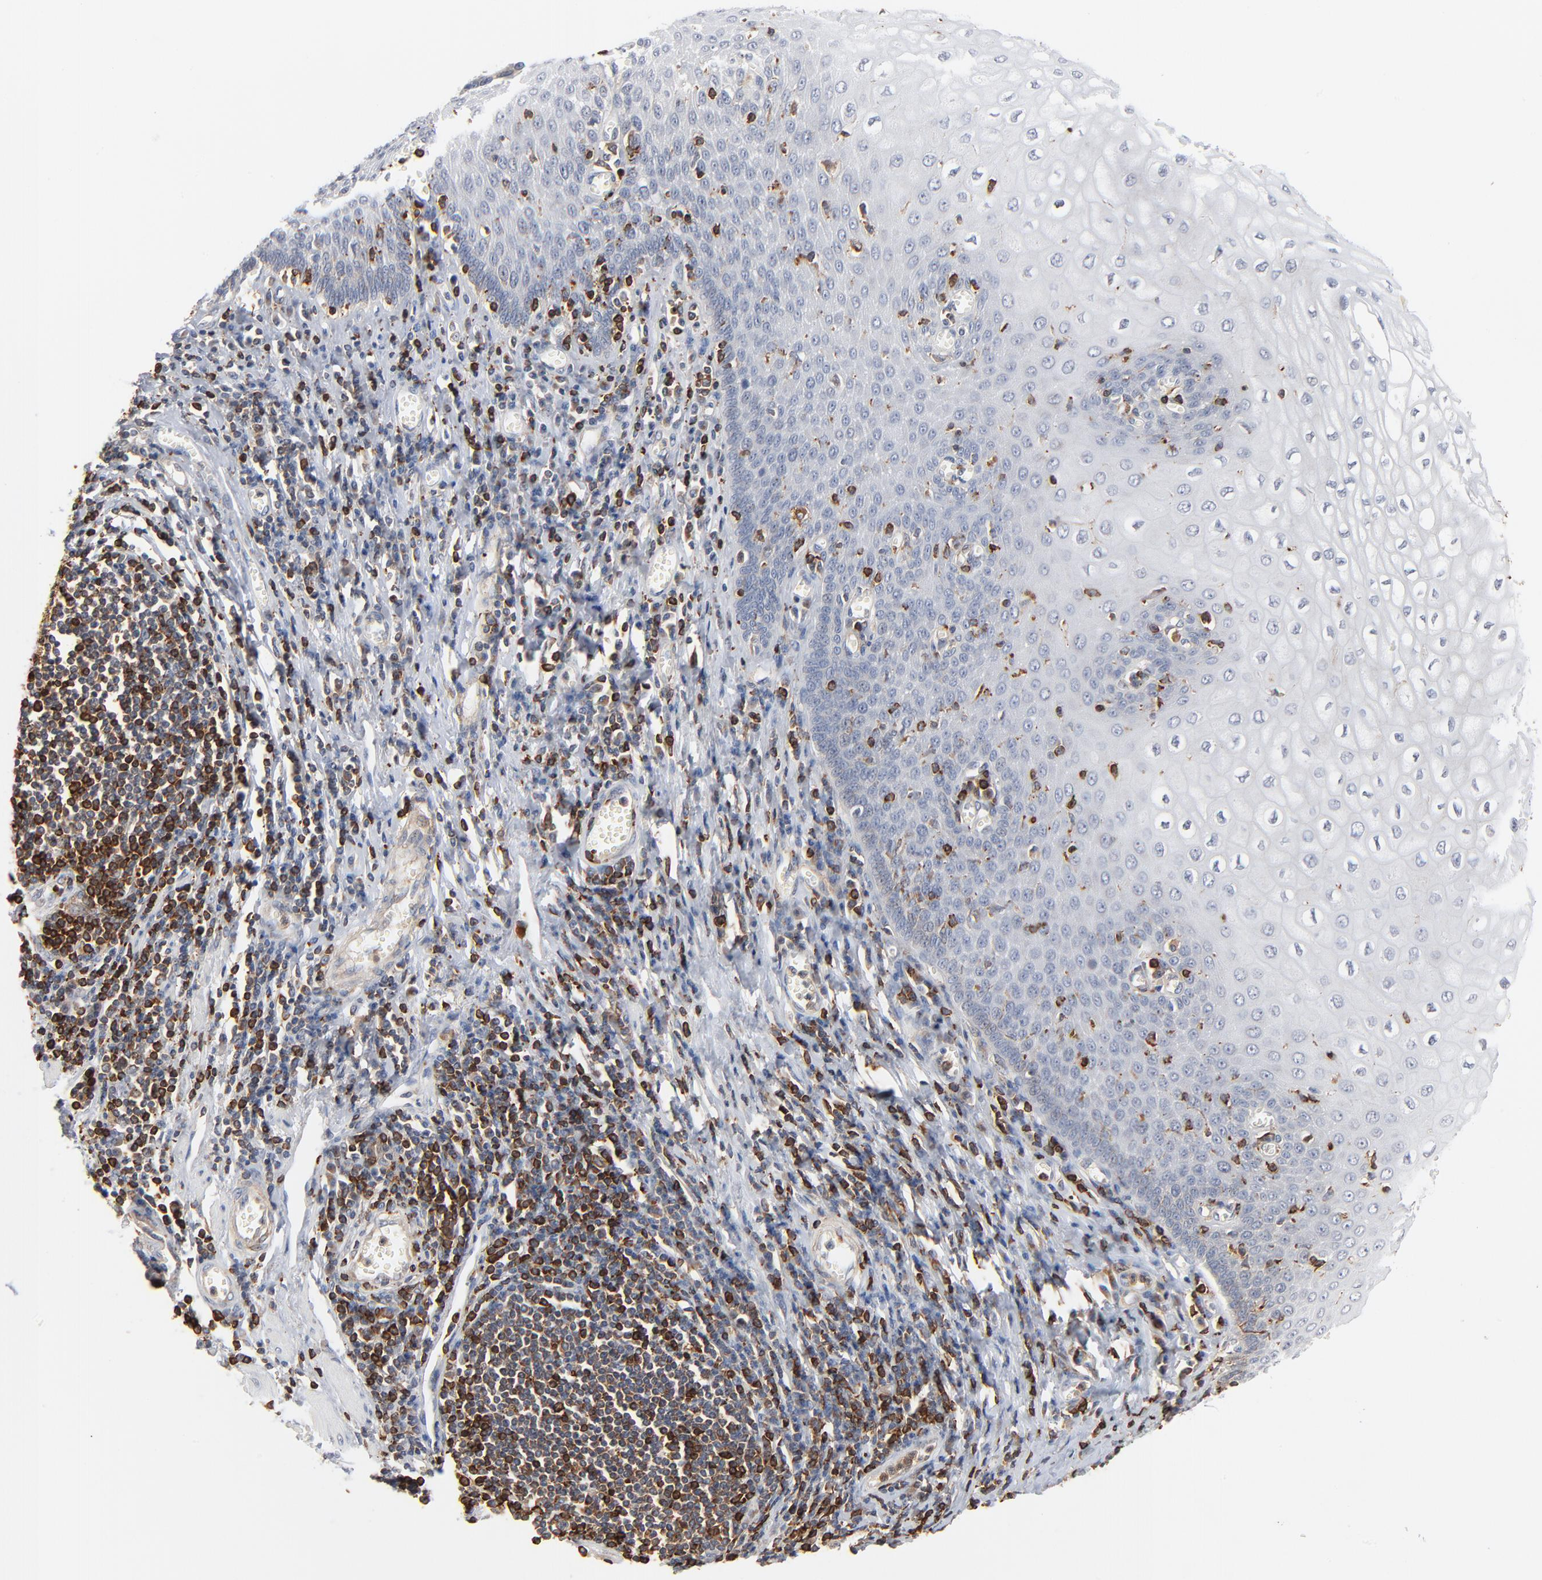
{"staining": {"intensity": "negative", "quantity": "none", "location": "none"}, "tissue": "esophagus", "cell_type": "Squamous epithelial cells", "image_type": "normal", "snomed": [{"axis": "morphology", "description": "Normal tissue, NOS"}, {"axis": "morphology", "description": "Squamous cell carcinoma, NOS"}, {"axis": "topography", "description": "Esophagus"}], "caption": "Immunohistochemistry (IHC) image of normal esophagus stained for a protein (brown), which exhibits no staining in squamous epithelial cells. The staining is performed using DAB brown chromogen with nuclei counter-stained in using hematoxylin.", "gene": "SH3KBP1", "patient": {"sex": "male", "age": 65}}